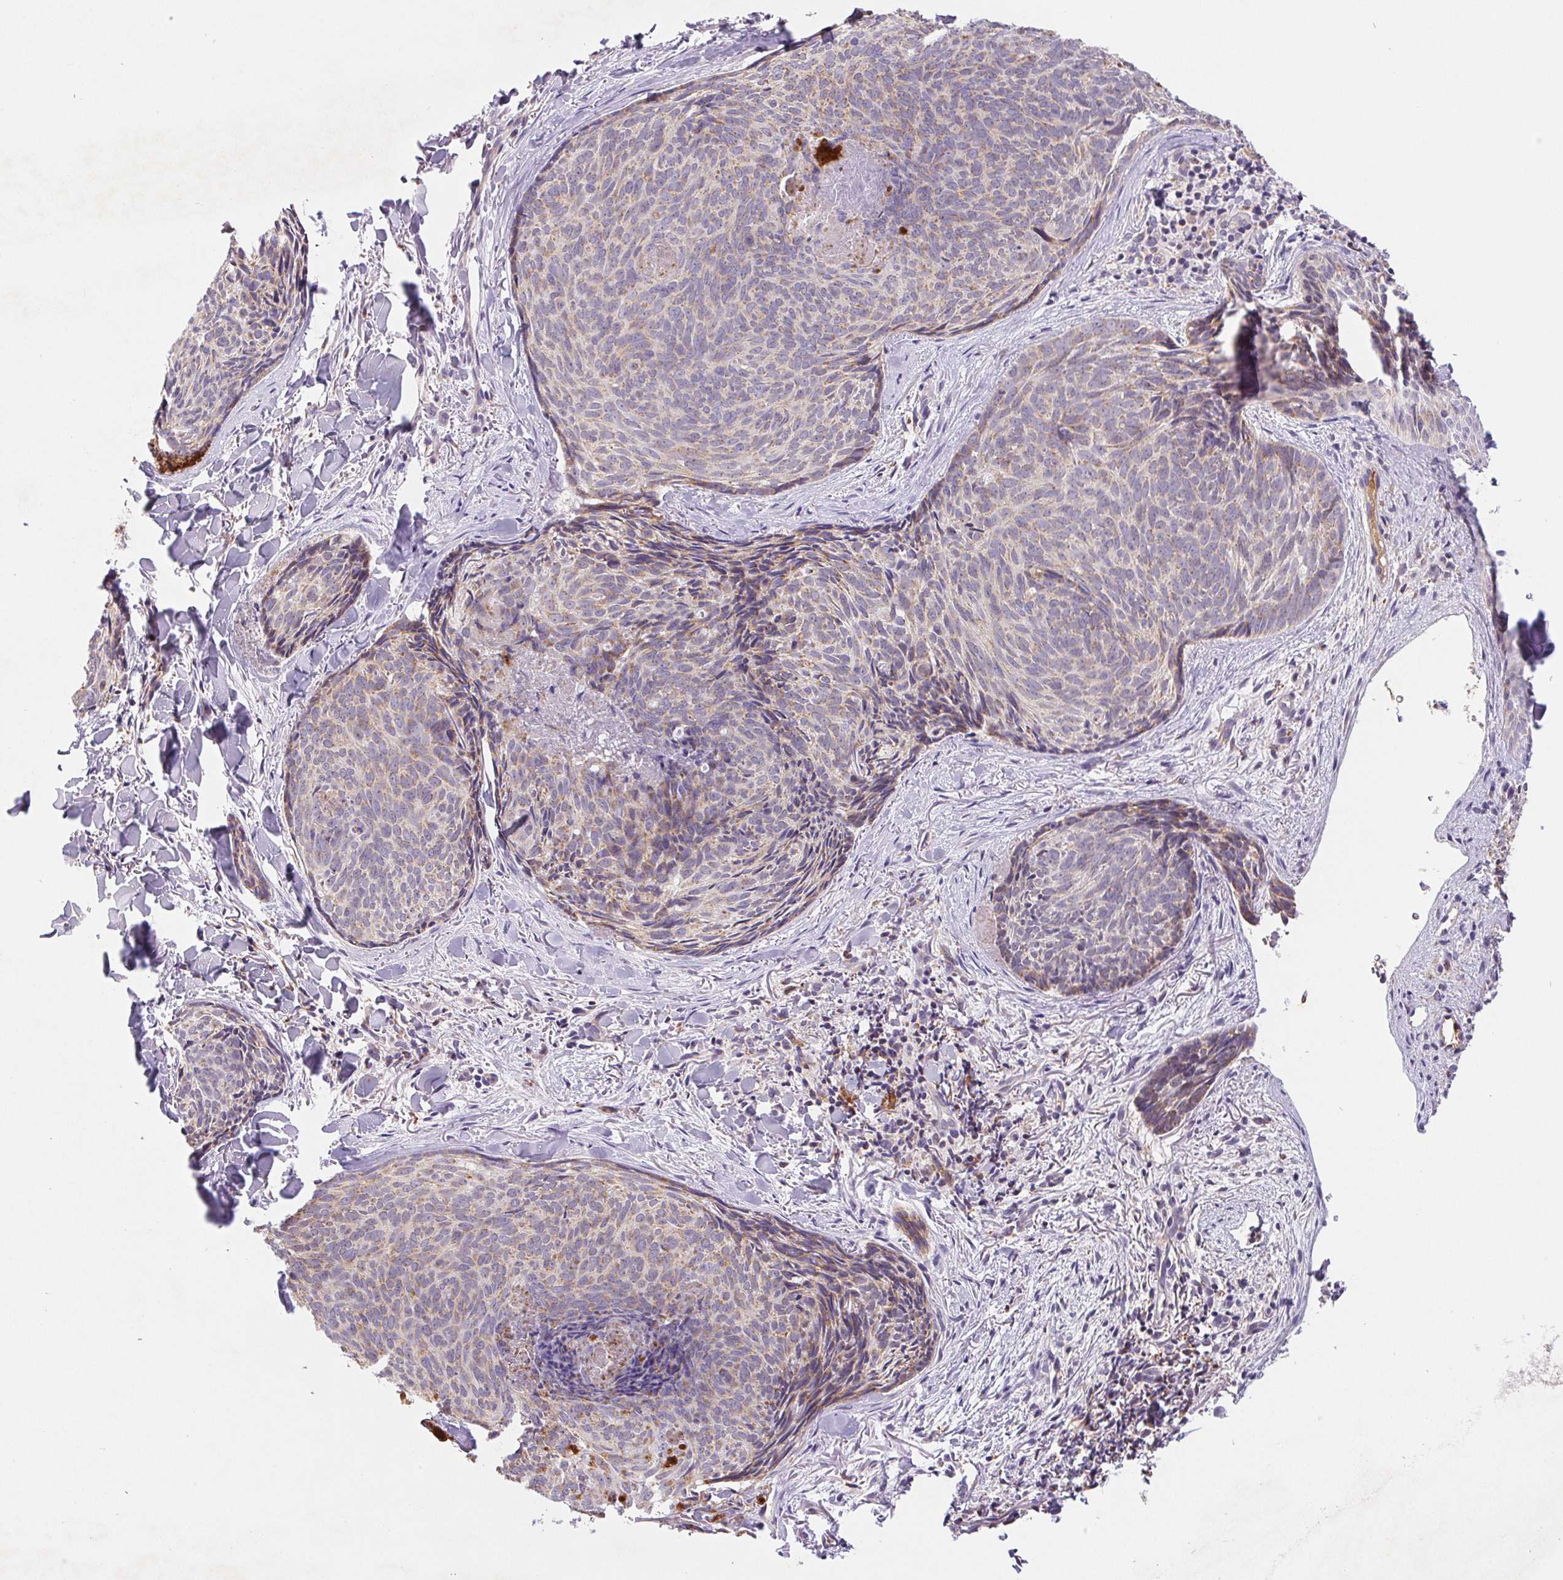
{"staining": {"intensity": "weak", "quantity": "25%-75%", "location": "cytoplasmic/membranous"}, "tissue": "skin cancer", "cell_type": "Tumor cells", "image_type": "cancer", "snomed": [{"axis": "morphology", "description": "Basal cell carcinoma"}, {"axis": "topography", "description": "Skin"}], "caption": "A histopathology image of skin cancer stained for a protein exhibits weak cytoplasmic/membranous brown staining in tumor cells.", "gene": "EMC6", "patient": {"sex": "female", "age": 82}}